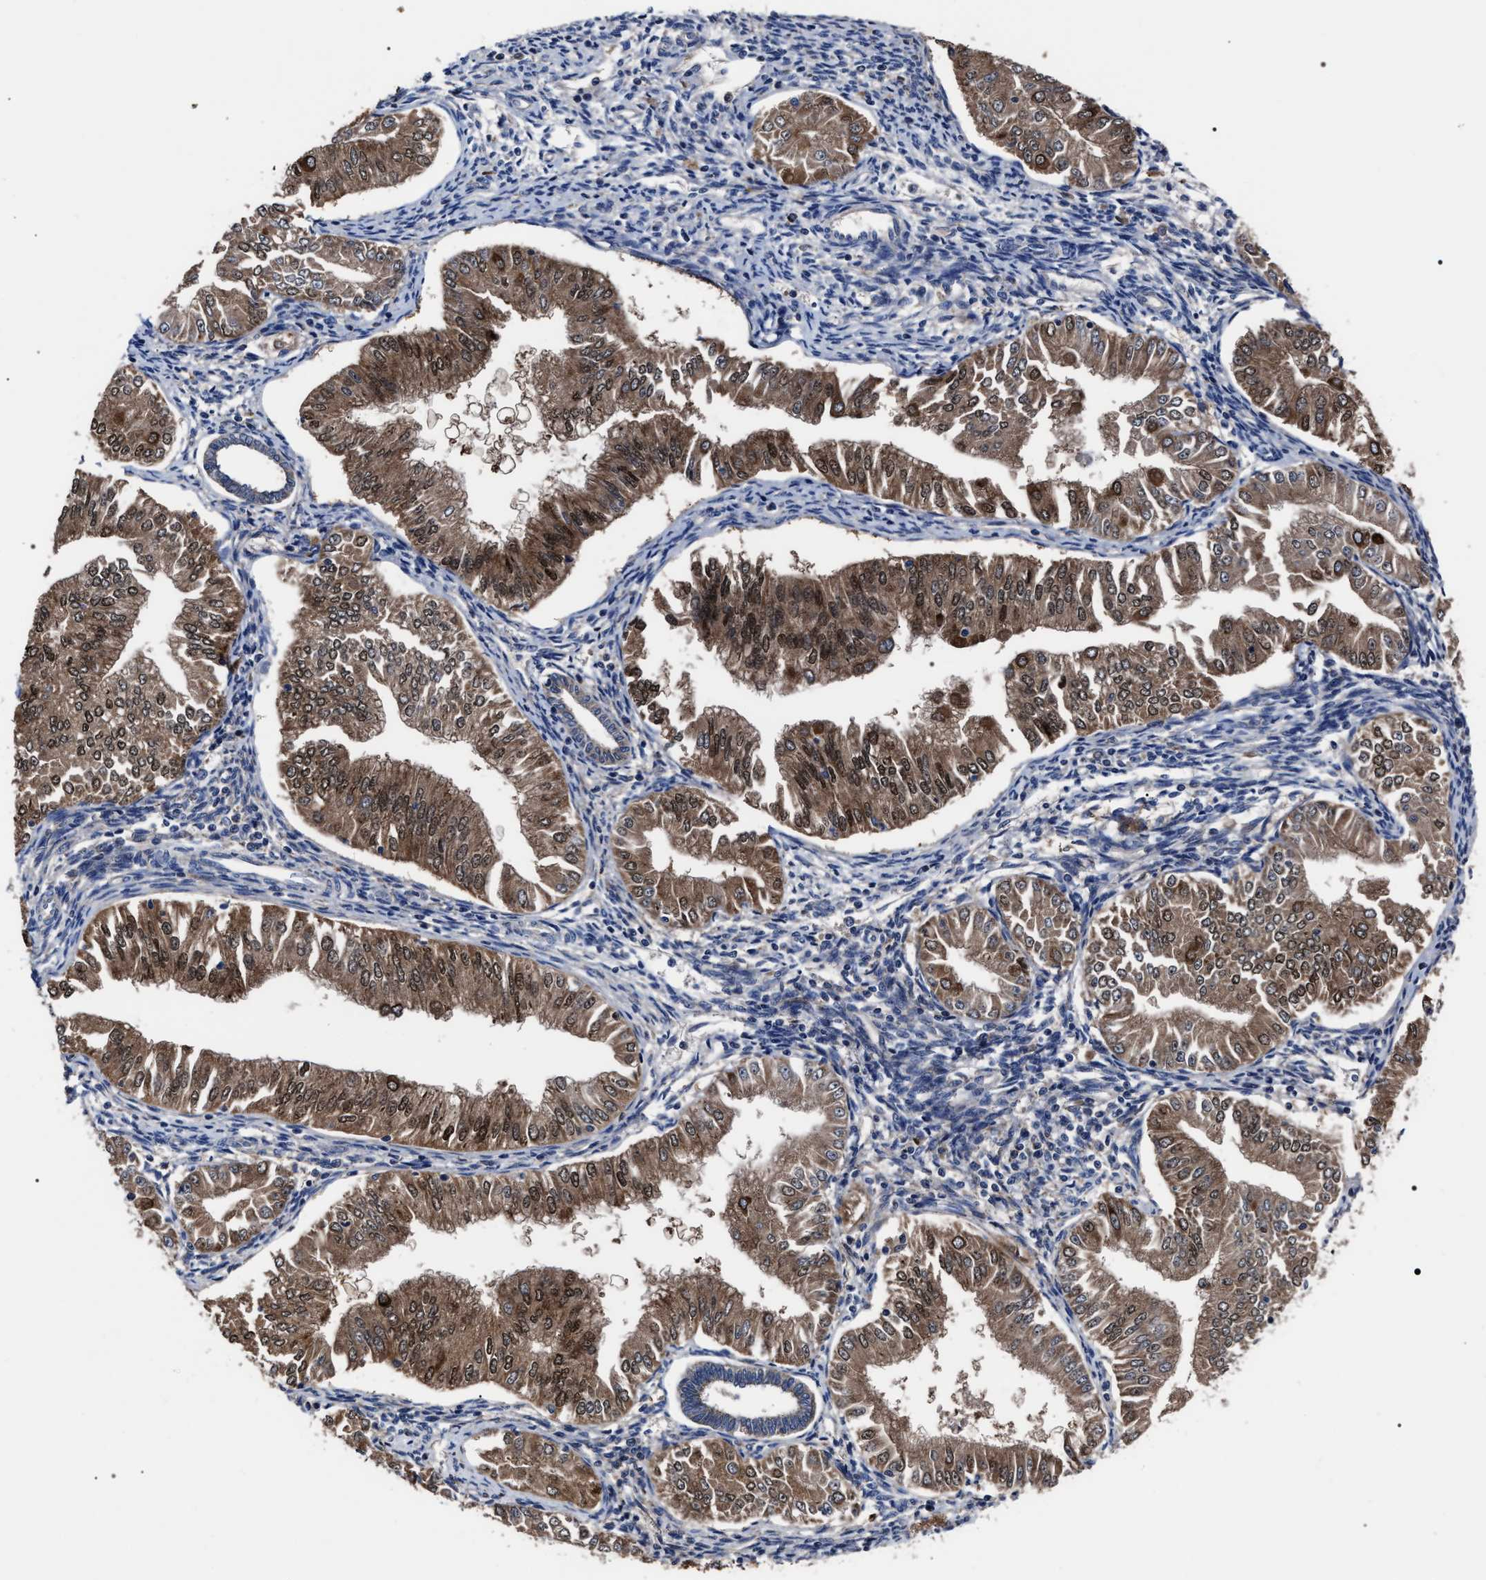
{"staining": {"intensity": "moderate", "quantity": ">75%", "location": "cytoplasmic/membranous,nuclear"}, "tissue": "endometrial cancer", "cell_type": "Tumor cells", "image_type": "cancer", "snomed": [{"axis": "morphology", "description": "Normal tissue, NOS"}, {"axis": "morphology", "description": "Adenocarcinoma, NOS"}, {"axis": "topography", "description": "Endometrium"}], "caption": "The immunohistochemical stain highlights moderate cytoplasmic/membranous and nuclear staining in tumor cells of adenocarcinoma (endometrial) tissue.", "gene": "MACC1", "patient": {"sex": "female", "age": 53}}